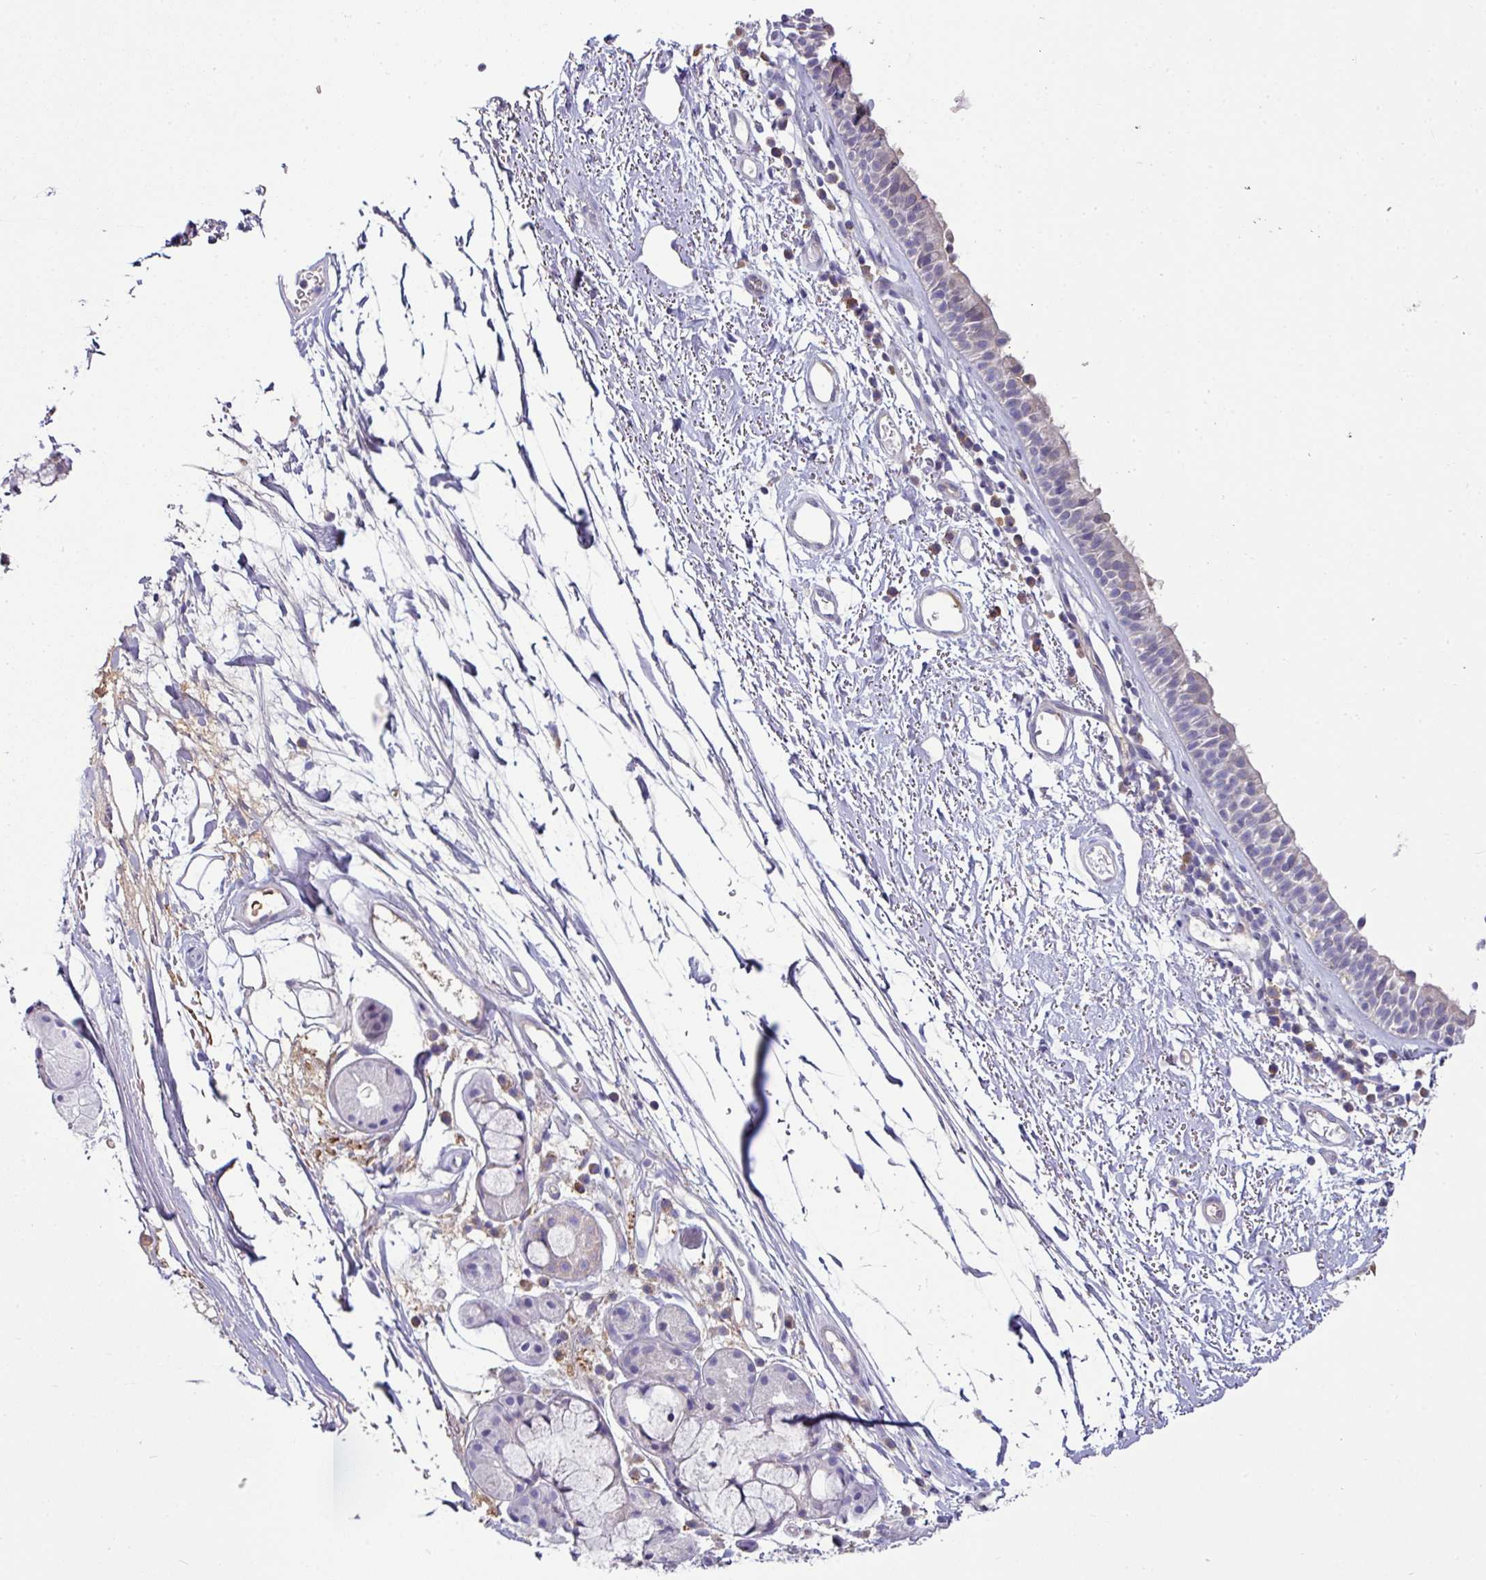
{"staining": {"intensity": "negative", "quantity": "none", "location": "none"}, "tissue": "nasopharynx", "cell_type": "Respiratory epithelial cells", "image_type": "normal", "snomed": [{"axis": "morphology", "description": "Normal tissue, NOS"}, {"axis": "topography", "description": "Cartilage tissue"}, {"axis": "topography", "description": "Nasopharynx"}], "caption": "Respiratory epithelial cells show no significant positivity in normal nasopharynx.", "gene": "SLAMF6", "patient": {"sex": "male", "age": 56}}